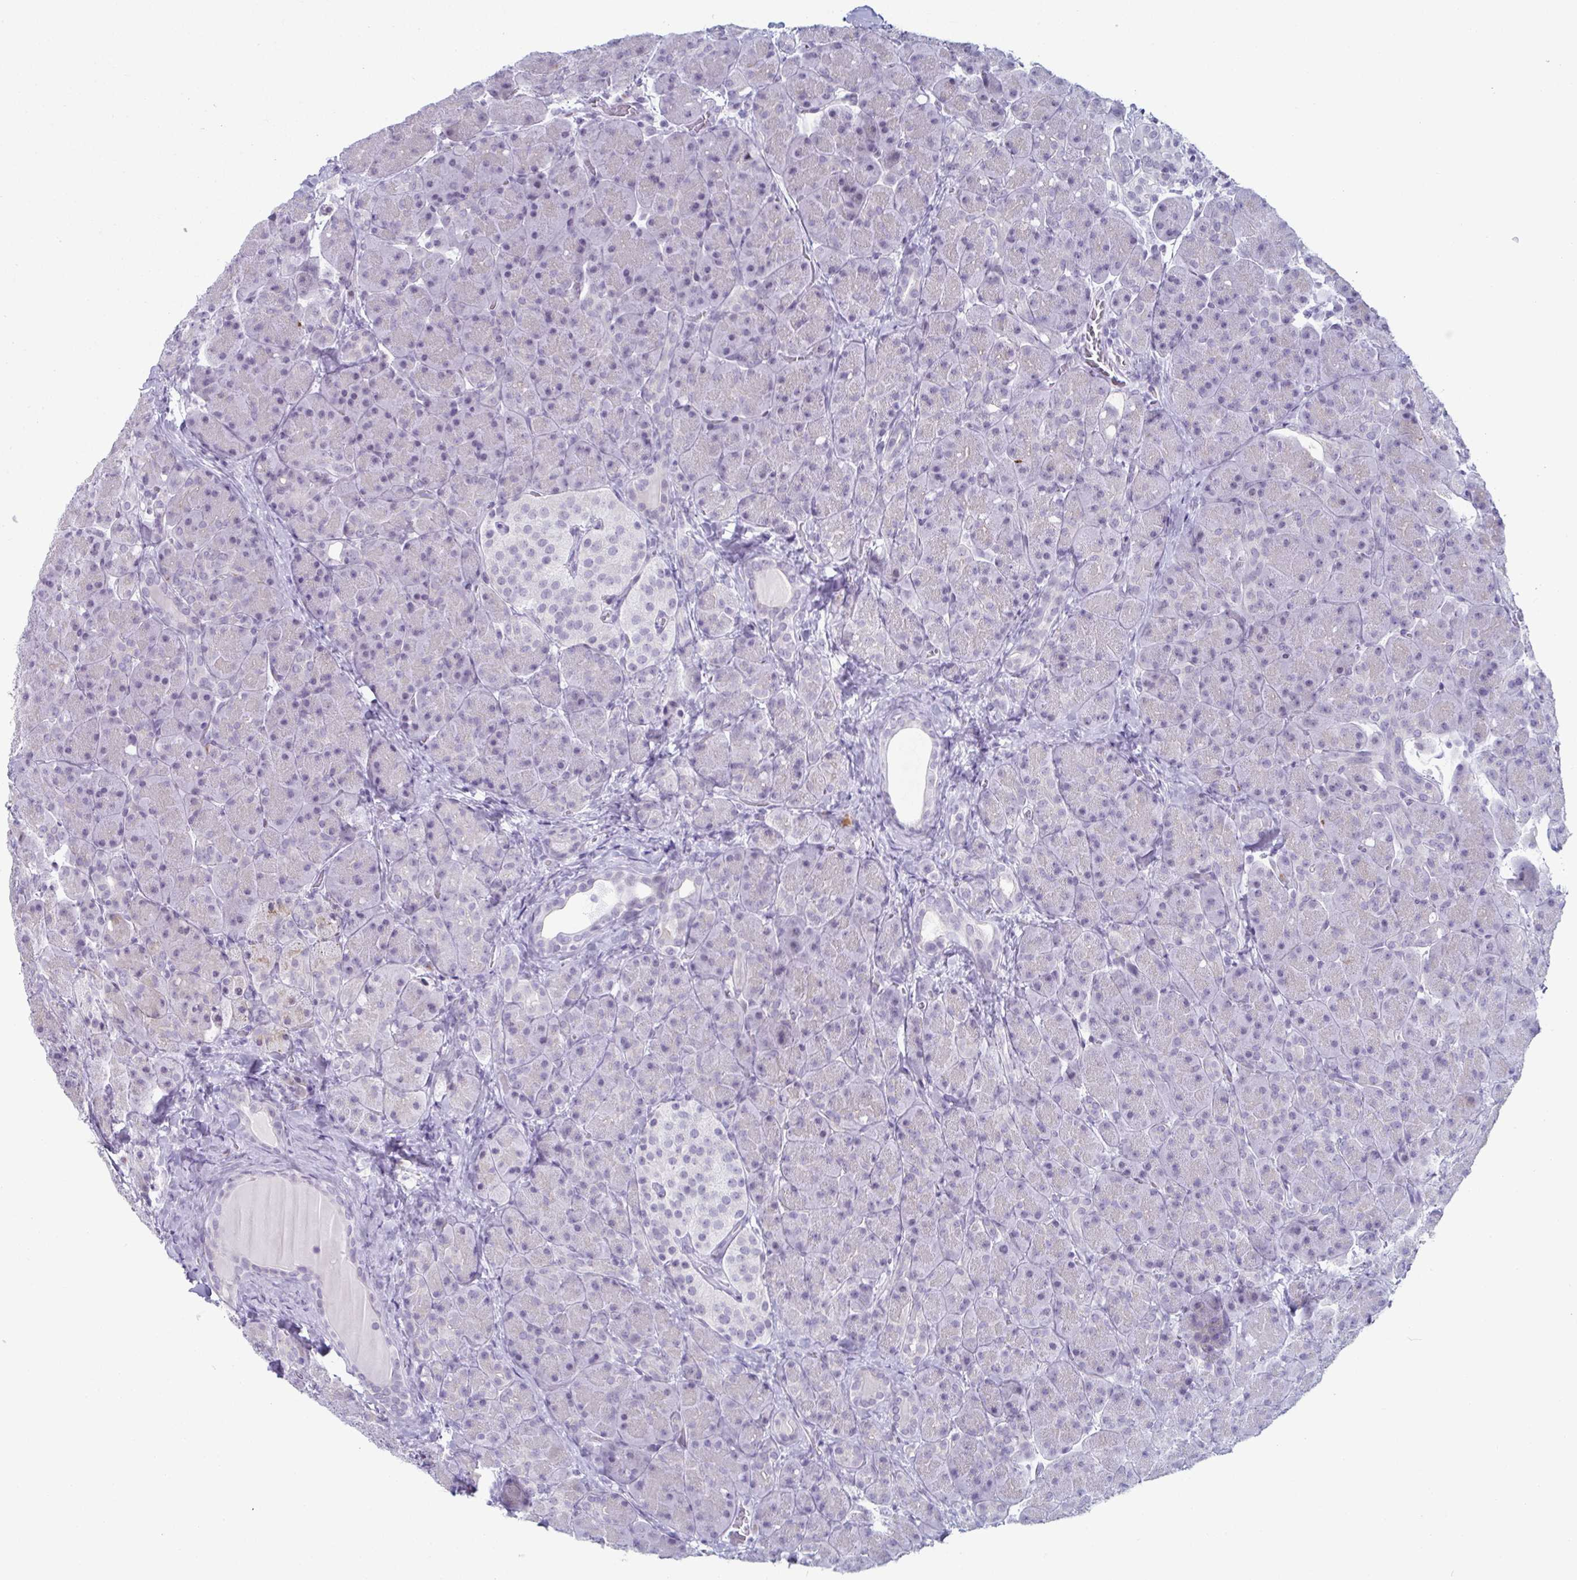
{"staining": {"intensity": "negative", "quantity": "none", "location": "none"}, "tissue": "pancreas", "cell_type": "Exocrine glandular cells", "image_type": "normal", "snomed": [{"axis": "morphology", "description": "Normal tissue, NOS"}, {"axis": "topography", "description": "Pancreas"}], "caption": "Photomicrograph shows no significant protein positivity in exocrine glandular cells of normal pancreas.", "gene": "VSIG10L", "patient": {"sex": "male", "age": 55}}